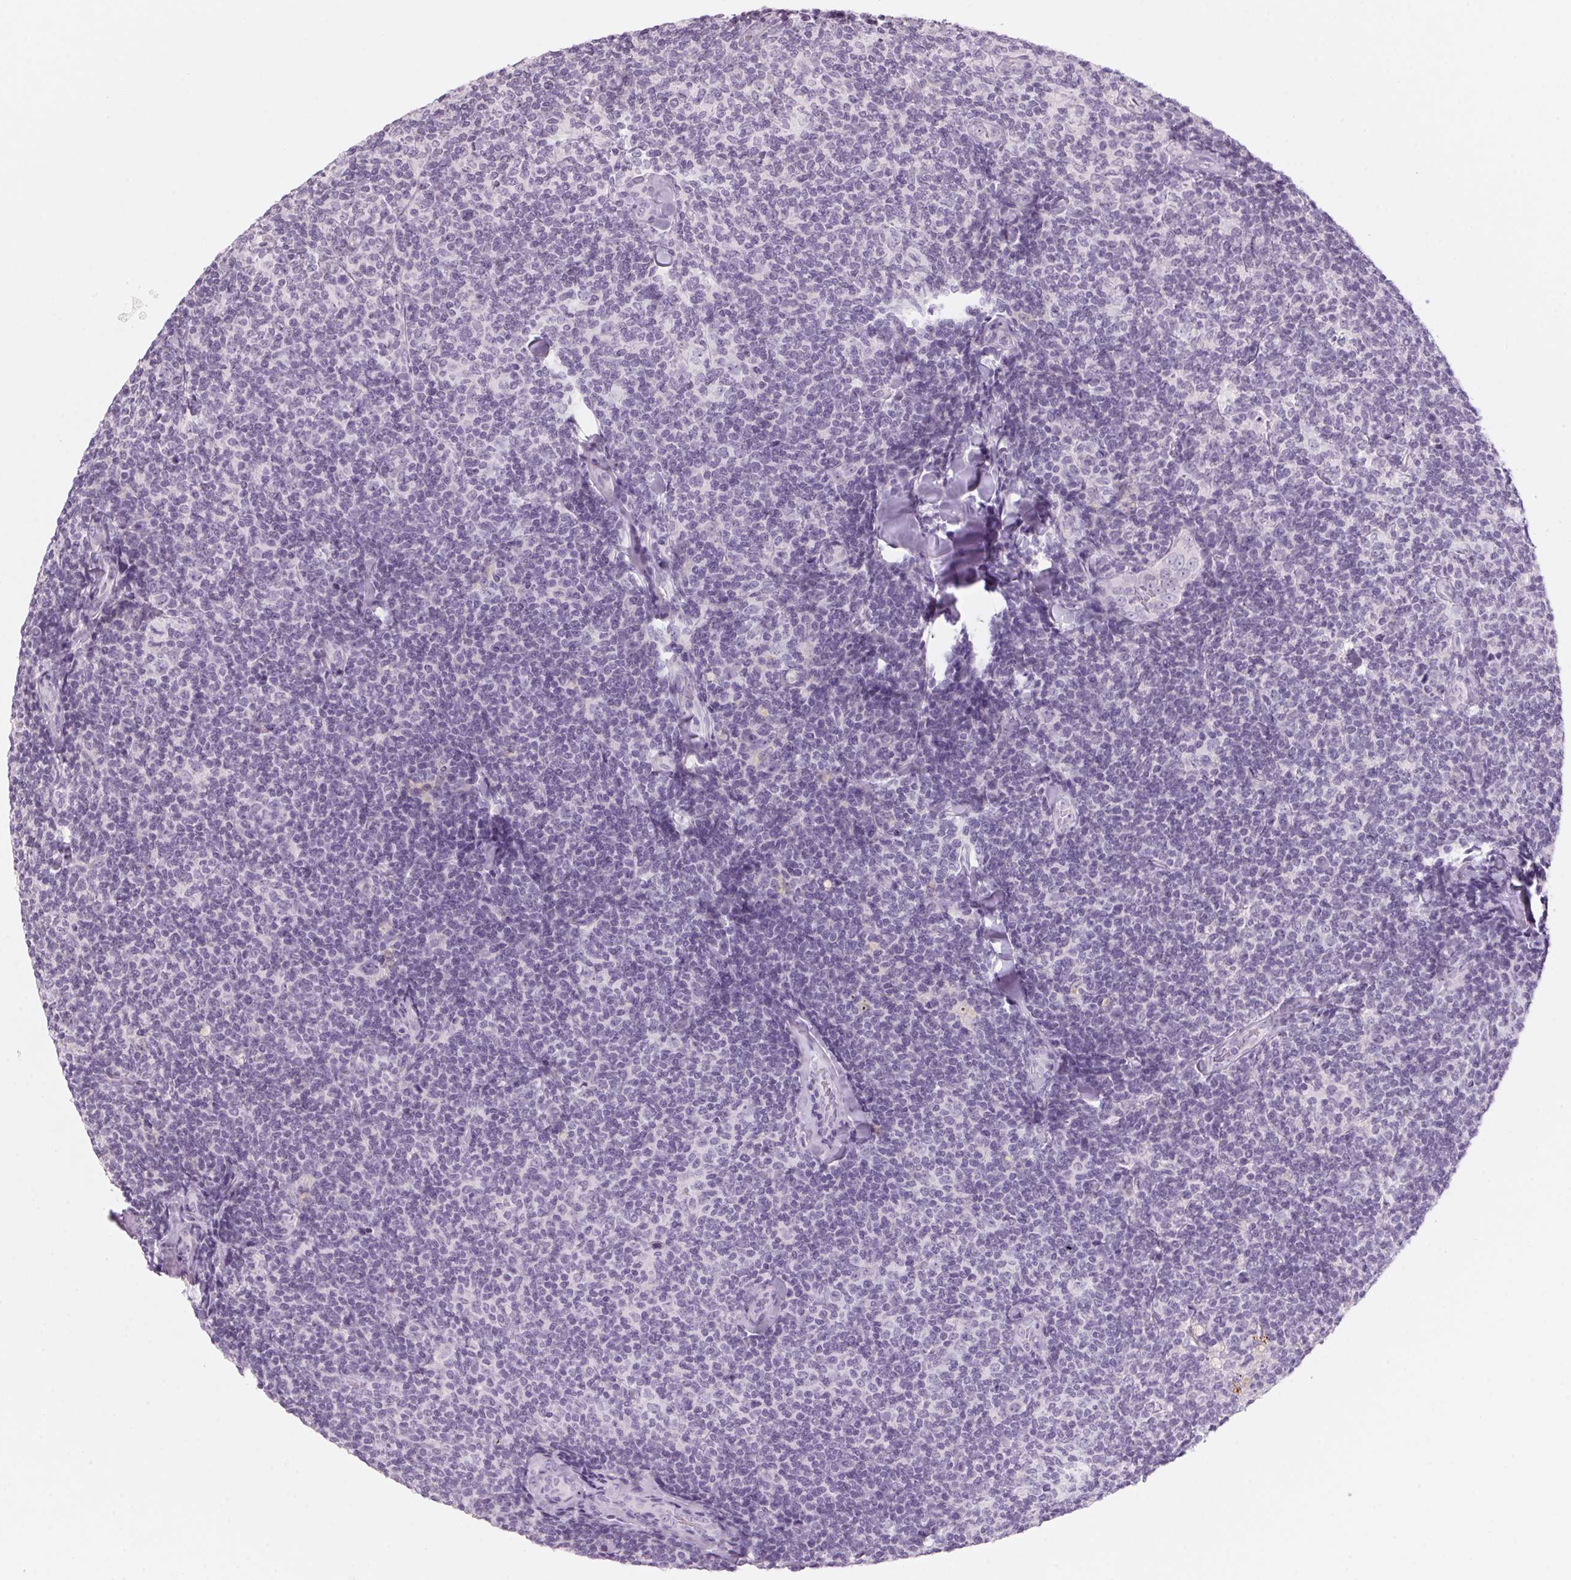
{"staining": {"intensity": "negative", "quantity": "none", "location": "none"}, "tissue": "lymphoma", "cell_type": "Tumor cells", "image_type": "cancer", "snomed": [{"axis": "morphology", "description": "Malignant lymphoma, non-Hodgkin's type, Low grade"}, {"axis": "topography", "description": "Lymph node"}], "caption": "IHC image of low-grade malignant lymphoma, non-Hodgkin's type stained for a protein (brown), which reveals no positivity in tumor cells. (Brightfield microscopy of DAB IHC at high magnification).", "gene": "ADAM20", "patient": {"sex": "female", "age": 56}}